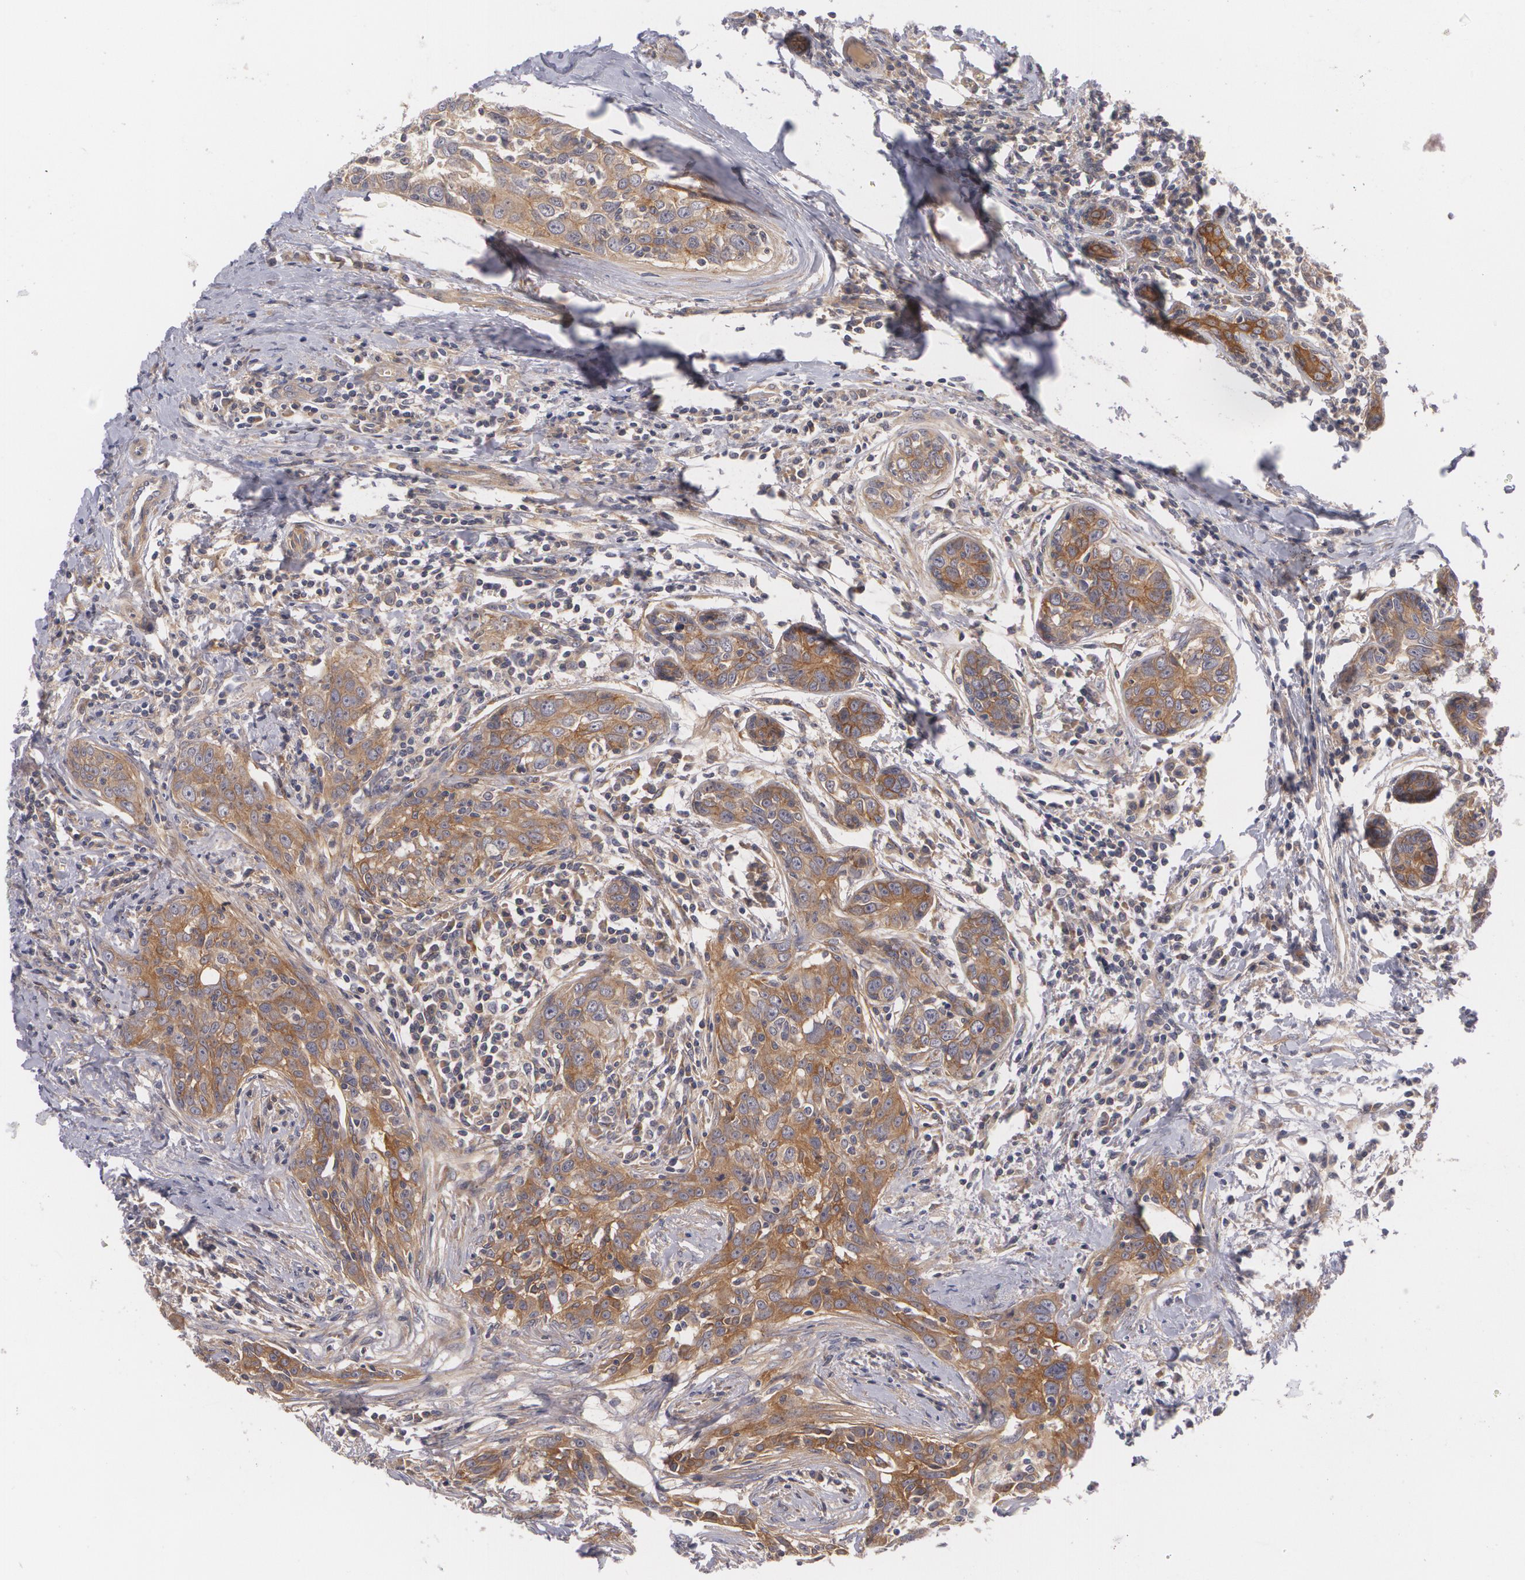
{"staining": {"intensity": "moderate", "quantity": ">75%", "location": "cytoplasmic/membranous"}, "tissue": "breast cancer", "cell_type": "Tumor cells", "image_type": "cancer", "snomed": [{"axis": "morphology", "description": "Duct carcinoma"}, {"axis": "topography", "description": "Breast"}], "caption": "Human breast infiltrating ductal carcinoma stained with a brown dye demonstrates moderate cytoplasmic/membranous positive positivity in about >75% of tumor cells.", "gene": "CASK", "patient": {"sex": "female", "age": 50}}